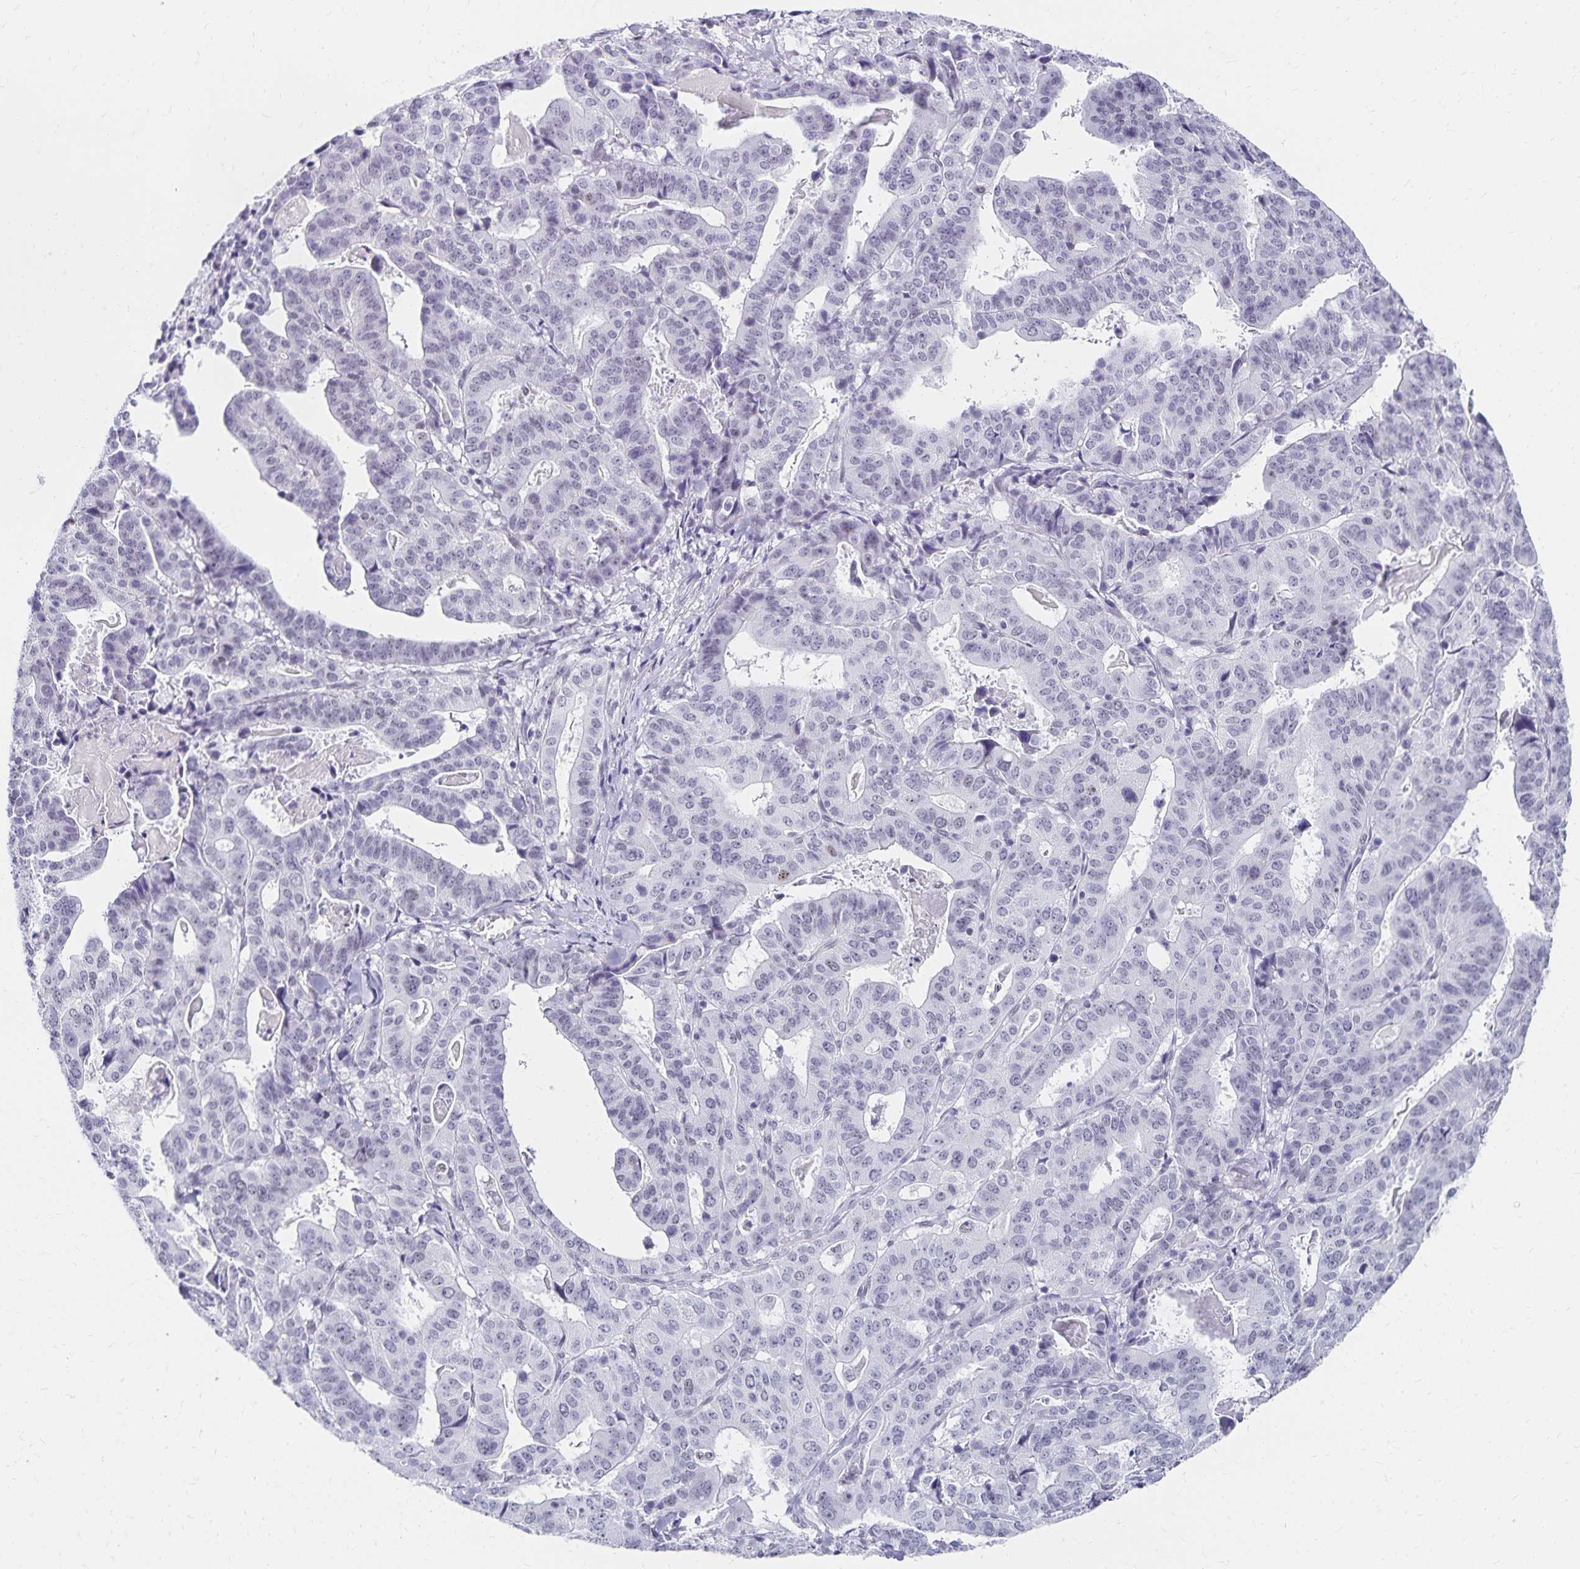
{"staining": {"intensity": "negative", "quantity": "none", "location": "none"}, "tissue": "stomach cancer", "cell_type": "Tumor cells", "image_type": "cancer", "snomed": [{"axis": "morphology", "description": "Adenocarcinoma, NOS"}, {"axis": "topography", "description": "Stomach"}], "caption": "IHC histopathology image of neoplastic tissue: stomach adenocarcinoma stained with DAB (3,3'-diaminobenzidine) exhibits no significant protein positivity in tumor cells.", "gene": "C20orf85", "patient": {"sex": "male", "age": 48}}